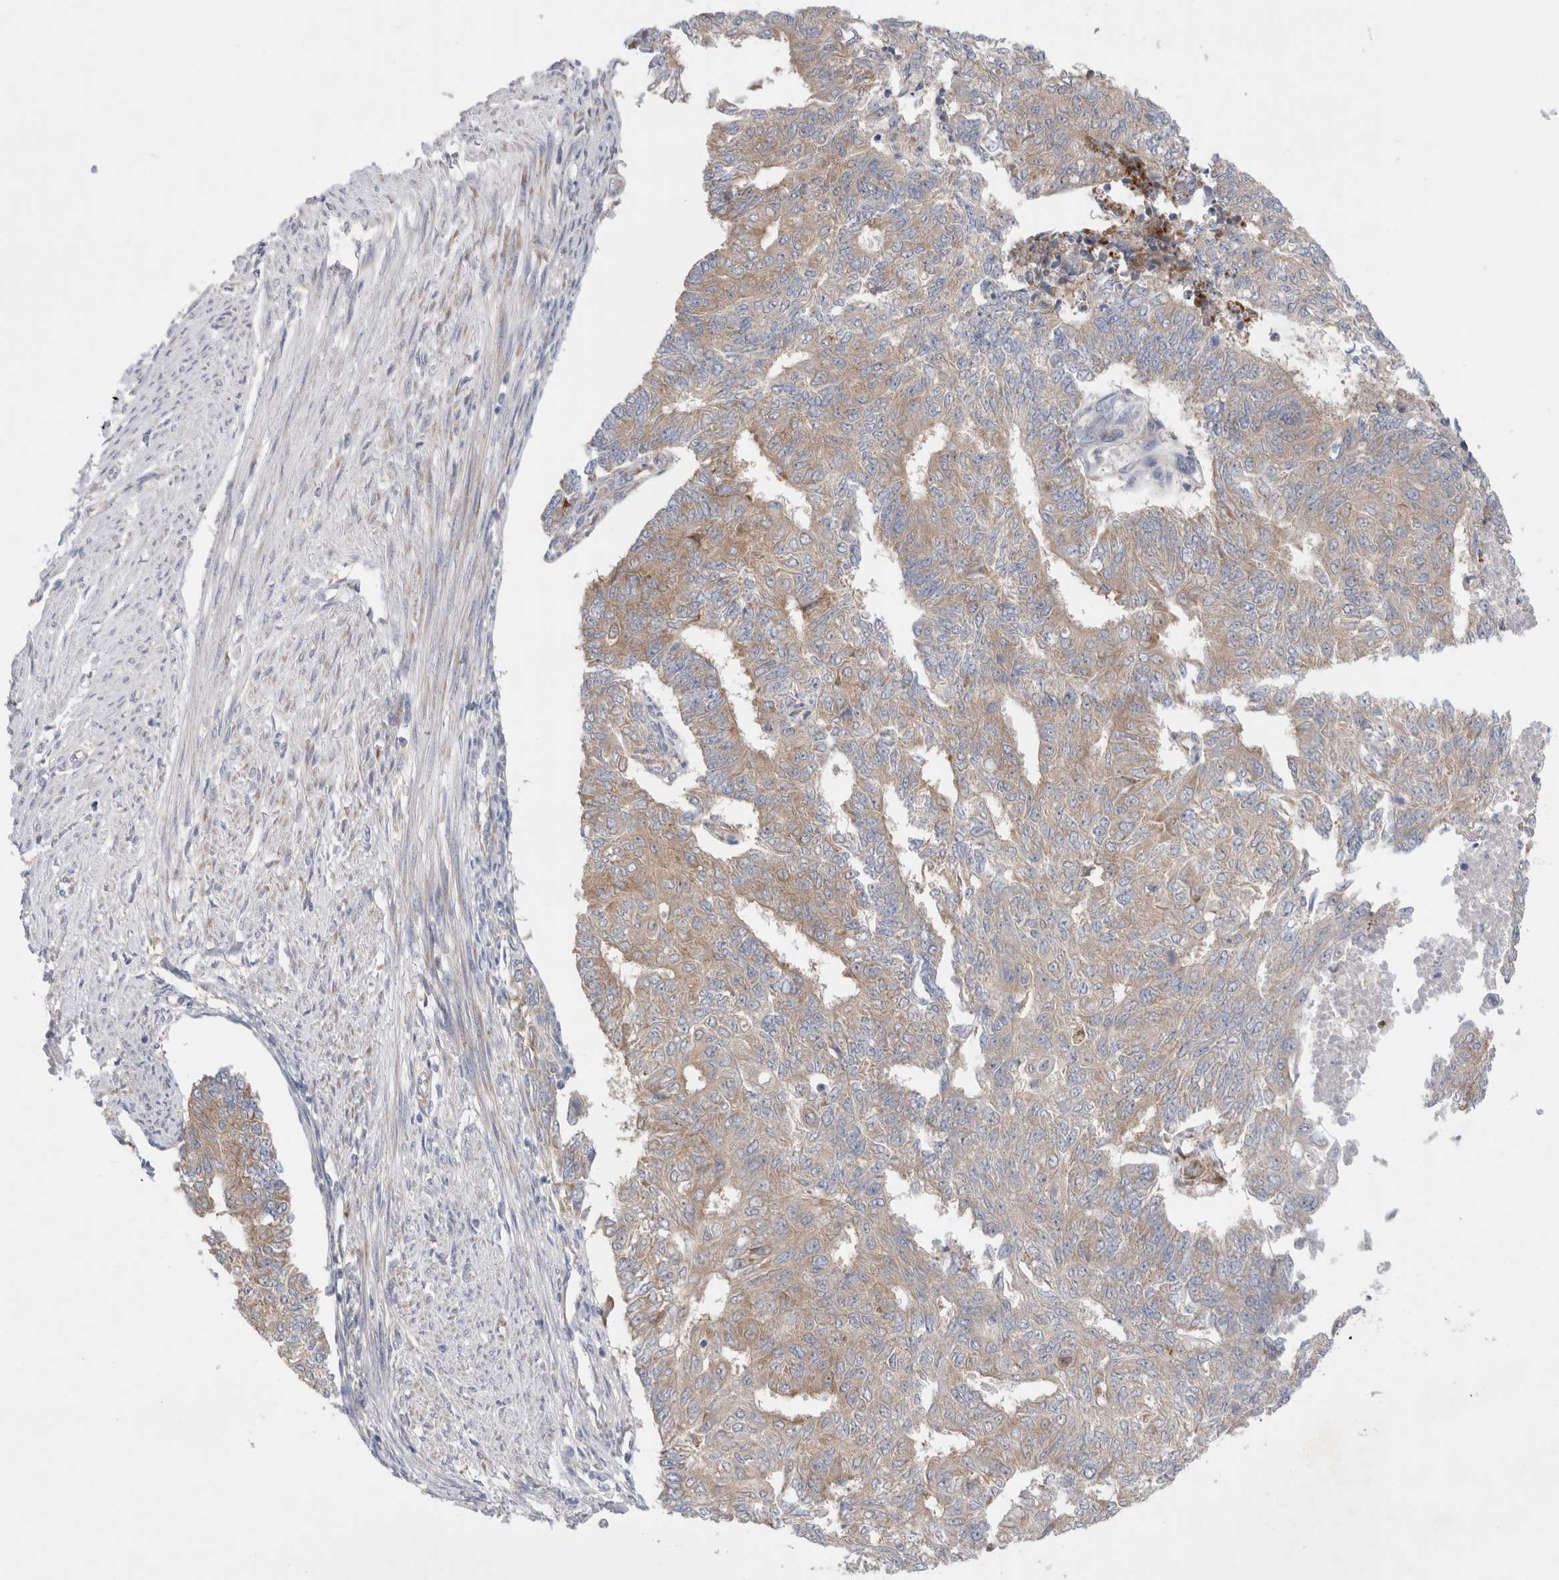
{"staining": {"intensity": "moderate", "quantity": "25%-75%", "location": "cytoplasmic/membranous"}, "tissue": "endometrial cancer", "cell_type": "Tumor cells", "image_type": "cancer", "snomed": [{"axis": "morphology", "description": "Adenocarcinoma, NOS"}, {"axis": "topography", "description": "Endometrium"}], "caption": "This is a histology image of immunohistochemistry (IHC) staining of adenocarcinoma (endometrial), which shows moderate staining in the cytoplasmic/membranous of tumor cells.", "gene": "RBM12B", "patient": {"sex": "female", "age": 32}}